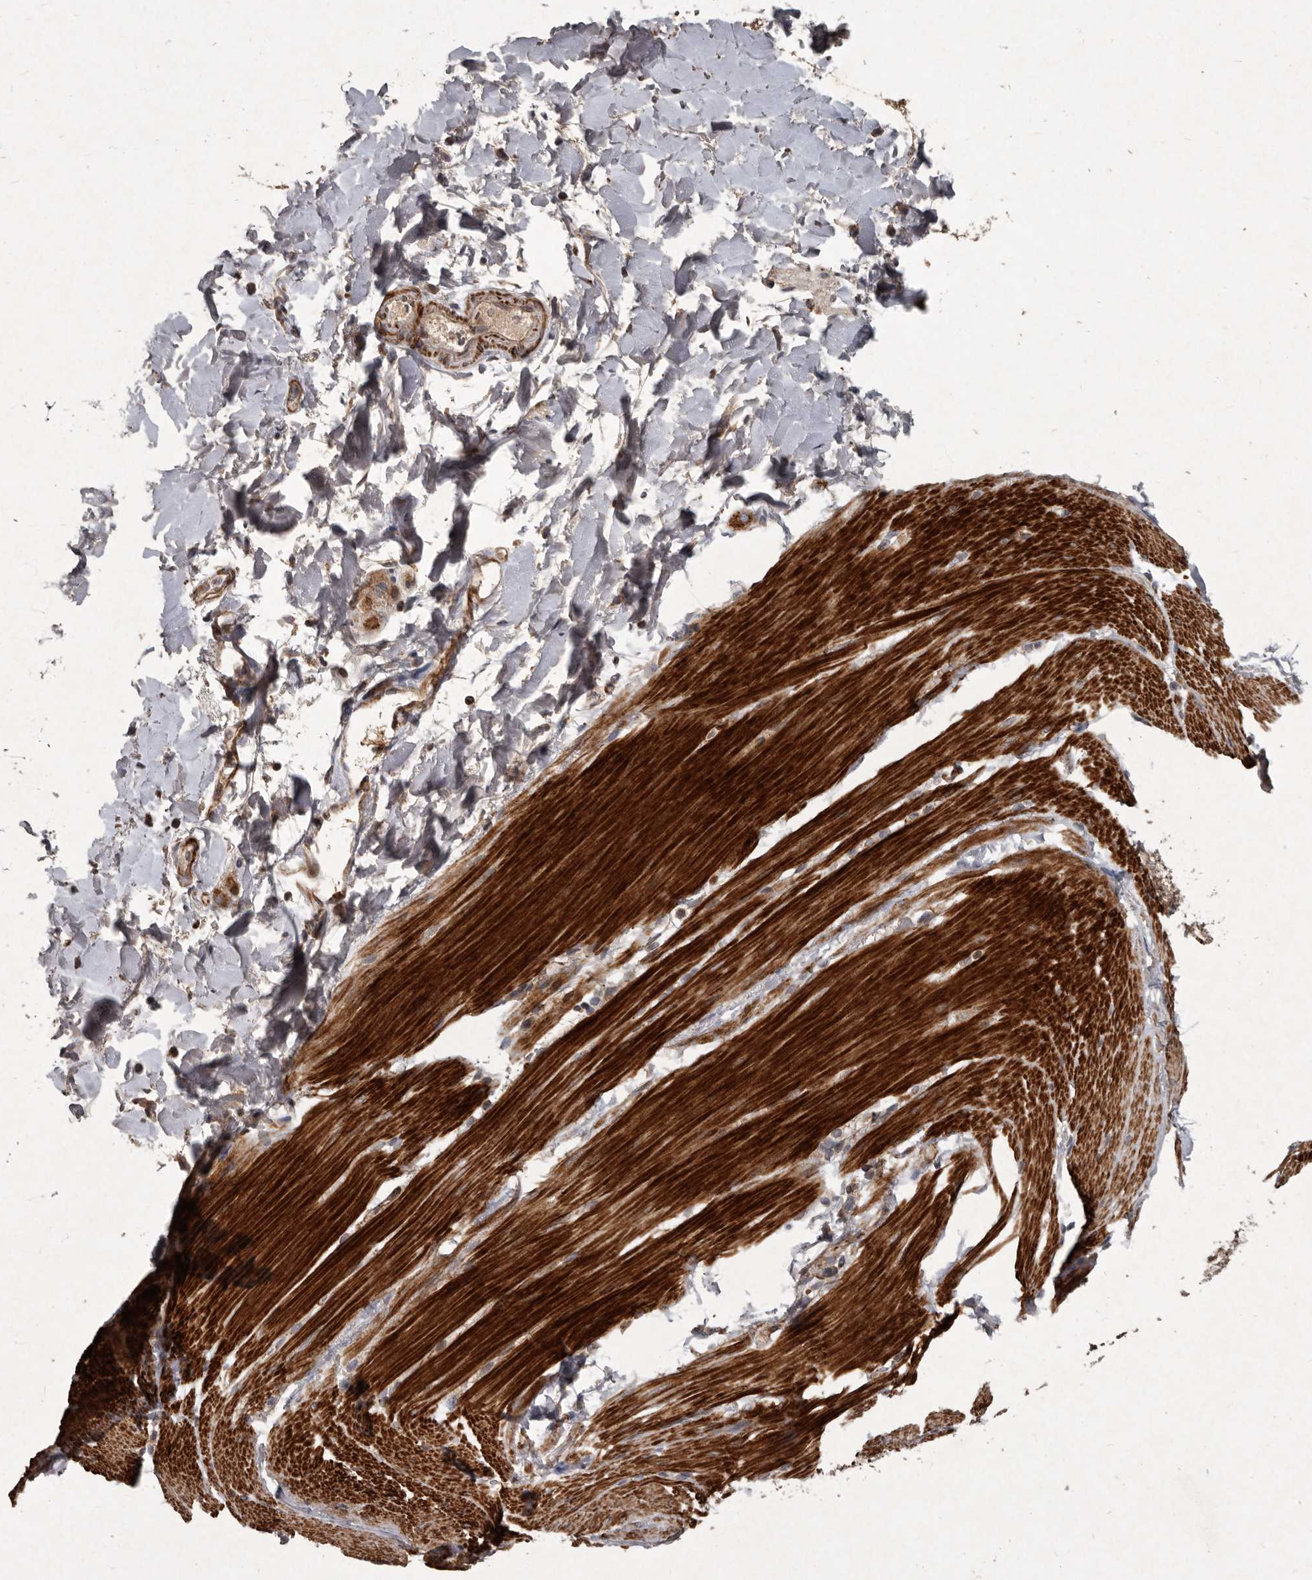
{"staining": {"intensity": "strong", "quantity": ">75%", "location": "cytoplasmic/membranous"}, "tissue": "smooth muscle", "cell_type": "Smooth muscle cells", "image_type": "normal", "snomed": [{"axis": "morphology", "description": "Normal tissue, NOS"}, {"axis": "topography", "description": "Smooth muscle"}, {"axis": "topography", "description": "Small intestine"}], "caption": "Strong cytoplasmic/membranous protein positivity is appreciated in about >75% of smooth muscle cells in smooth muscle. (brown staining indicates protein expression, while blue staining denotes nuclei).", "gene": "MRPS15", "patient": {"sex": "female", "age": 84}}